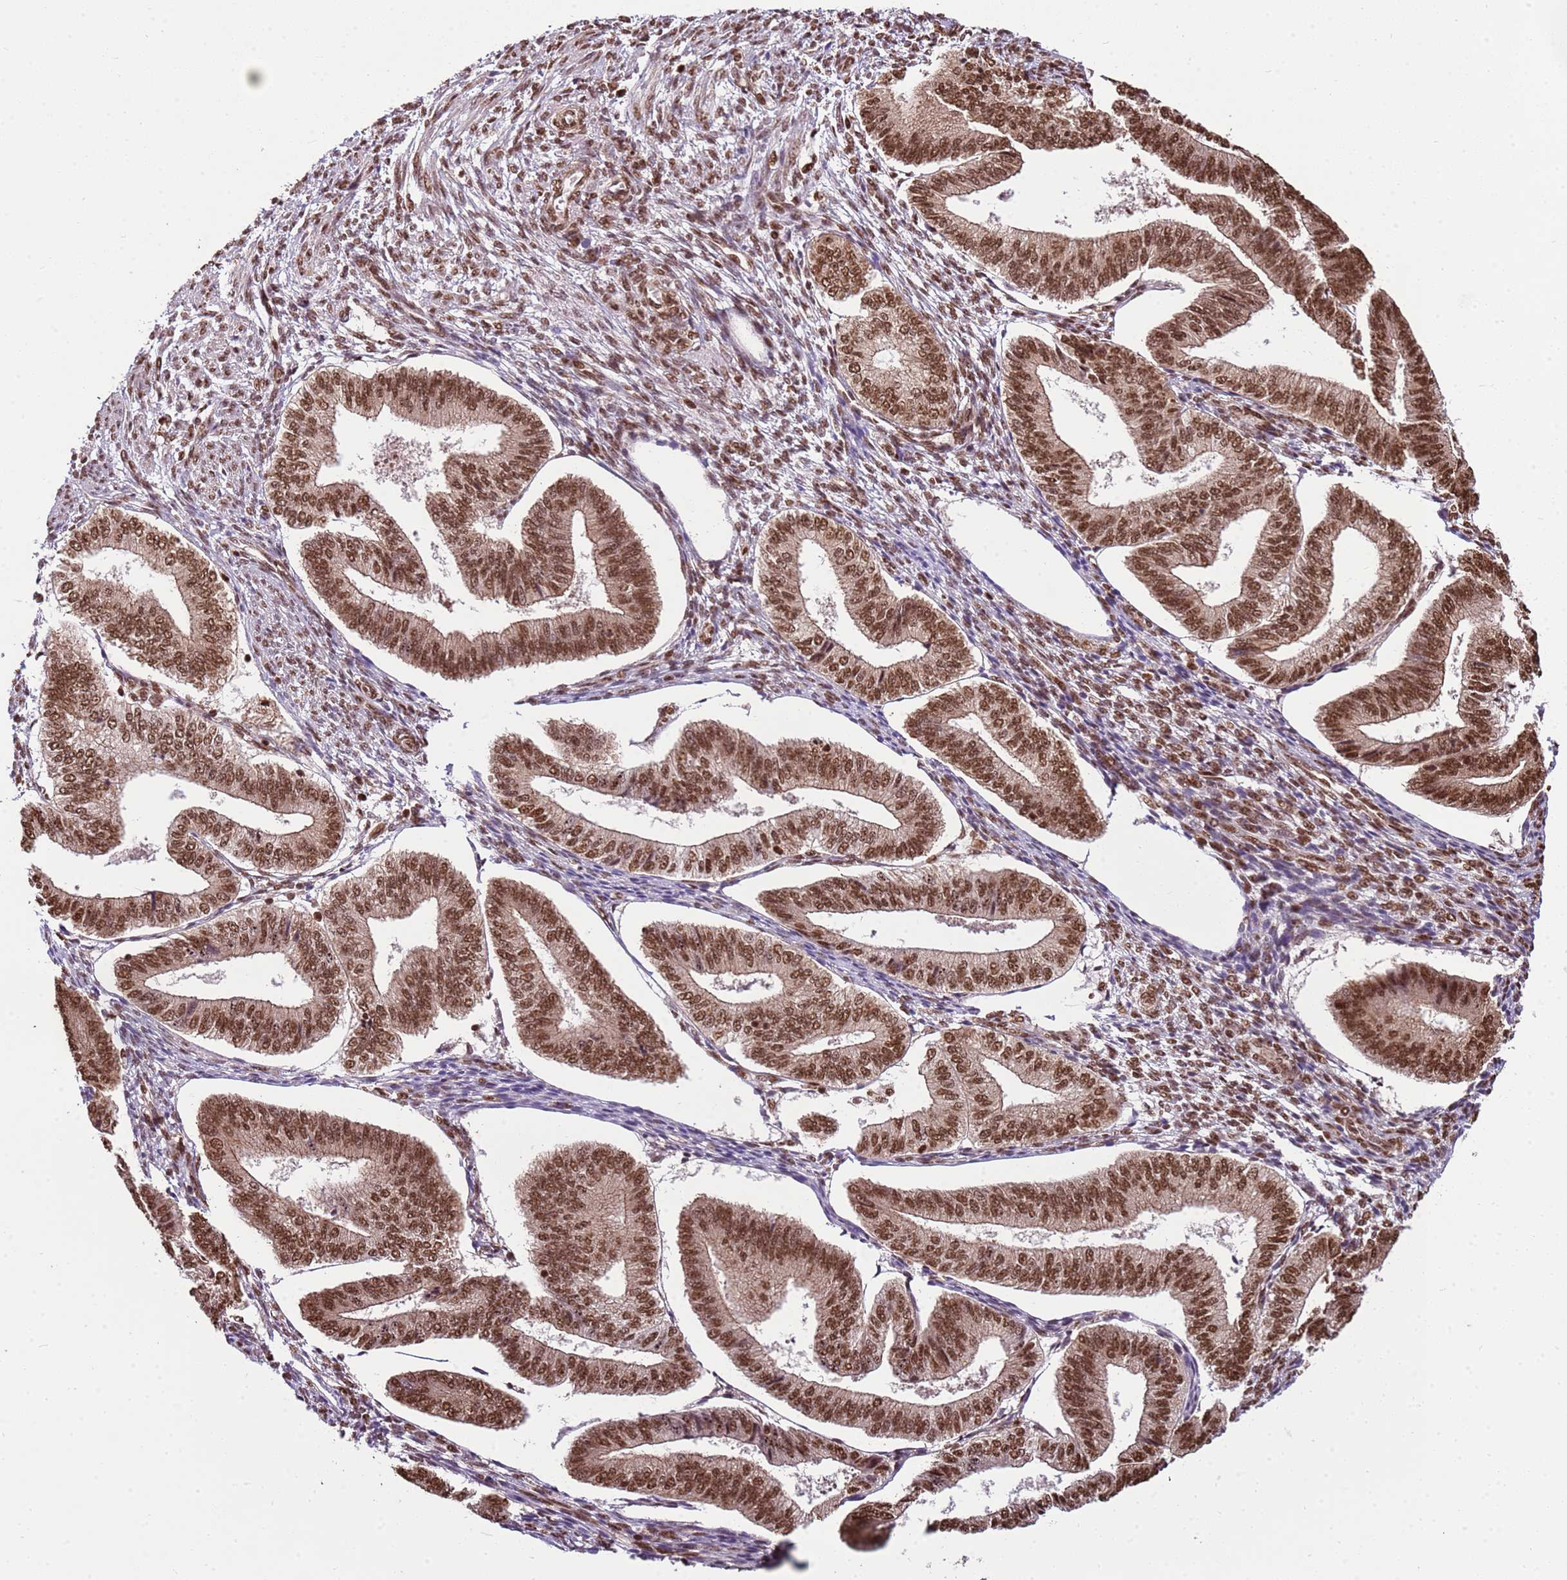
{"staining": {"intensity": "moderate", "quantity": "25%-75%", "location": "nuclear"}, "tissue": "endometrium", "cell_type": "Cells in endometrial stroma", "image_type": "normal", "snomed": [{"axis": "morphology", "description": "Normal tissue, NOS"}, {"axis": "topography", "description": "Endometrium"}], "caption": "Human endometrium stained for a protein (brown) displays moderate nuclear positive expression in approximately 25%-75% of cells in endometrial stroma.", "gene": "ZBTB12", "patient": {"sex": "female", "age": 34}}